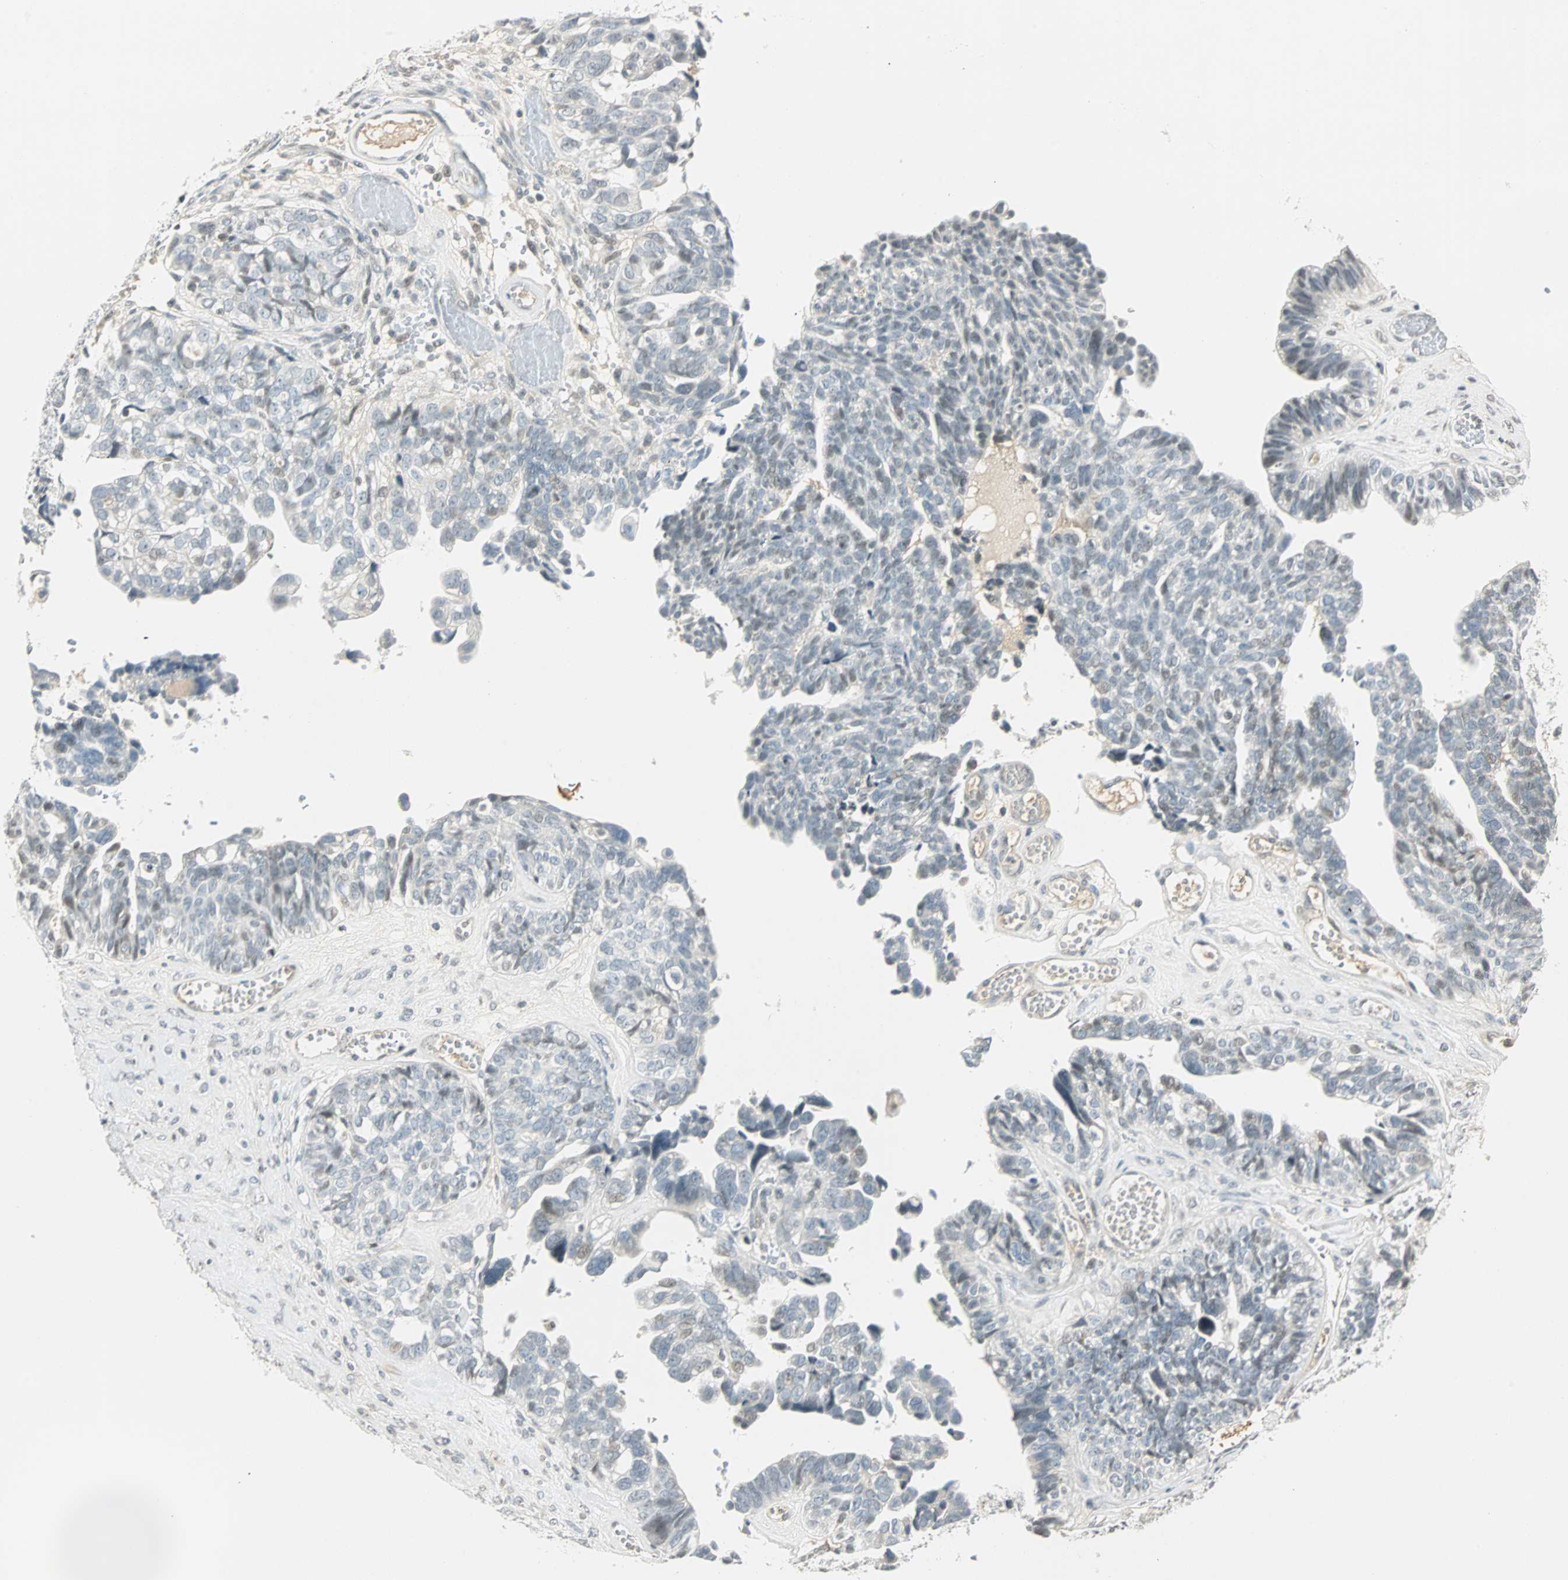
{"staining": {"intensity": "weak", "quantity": "<25%", "location": "nuclear"}, "tissue": "ovarian cancer", "cell_type": "Tumor cells", "image_type": "cancer", "snomed": [{"axis": "morphology", "description": "Cystadenocarcinoma, serous, NOS"}, {"axis": "topography", "description": "Ovary"}], "caption": "An IHC image of serous cystadenocarcinoma (ovarian) is shown. There is no staining in tumor cells of serous cystadenocarcinoma (ovarian).", "gene": "SMAD3", "patient": {"sex": "female", "age": 79}}